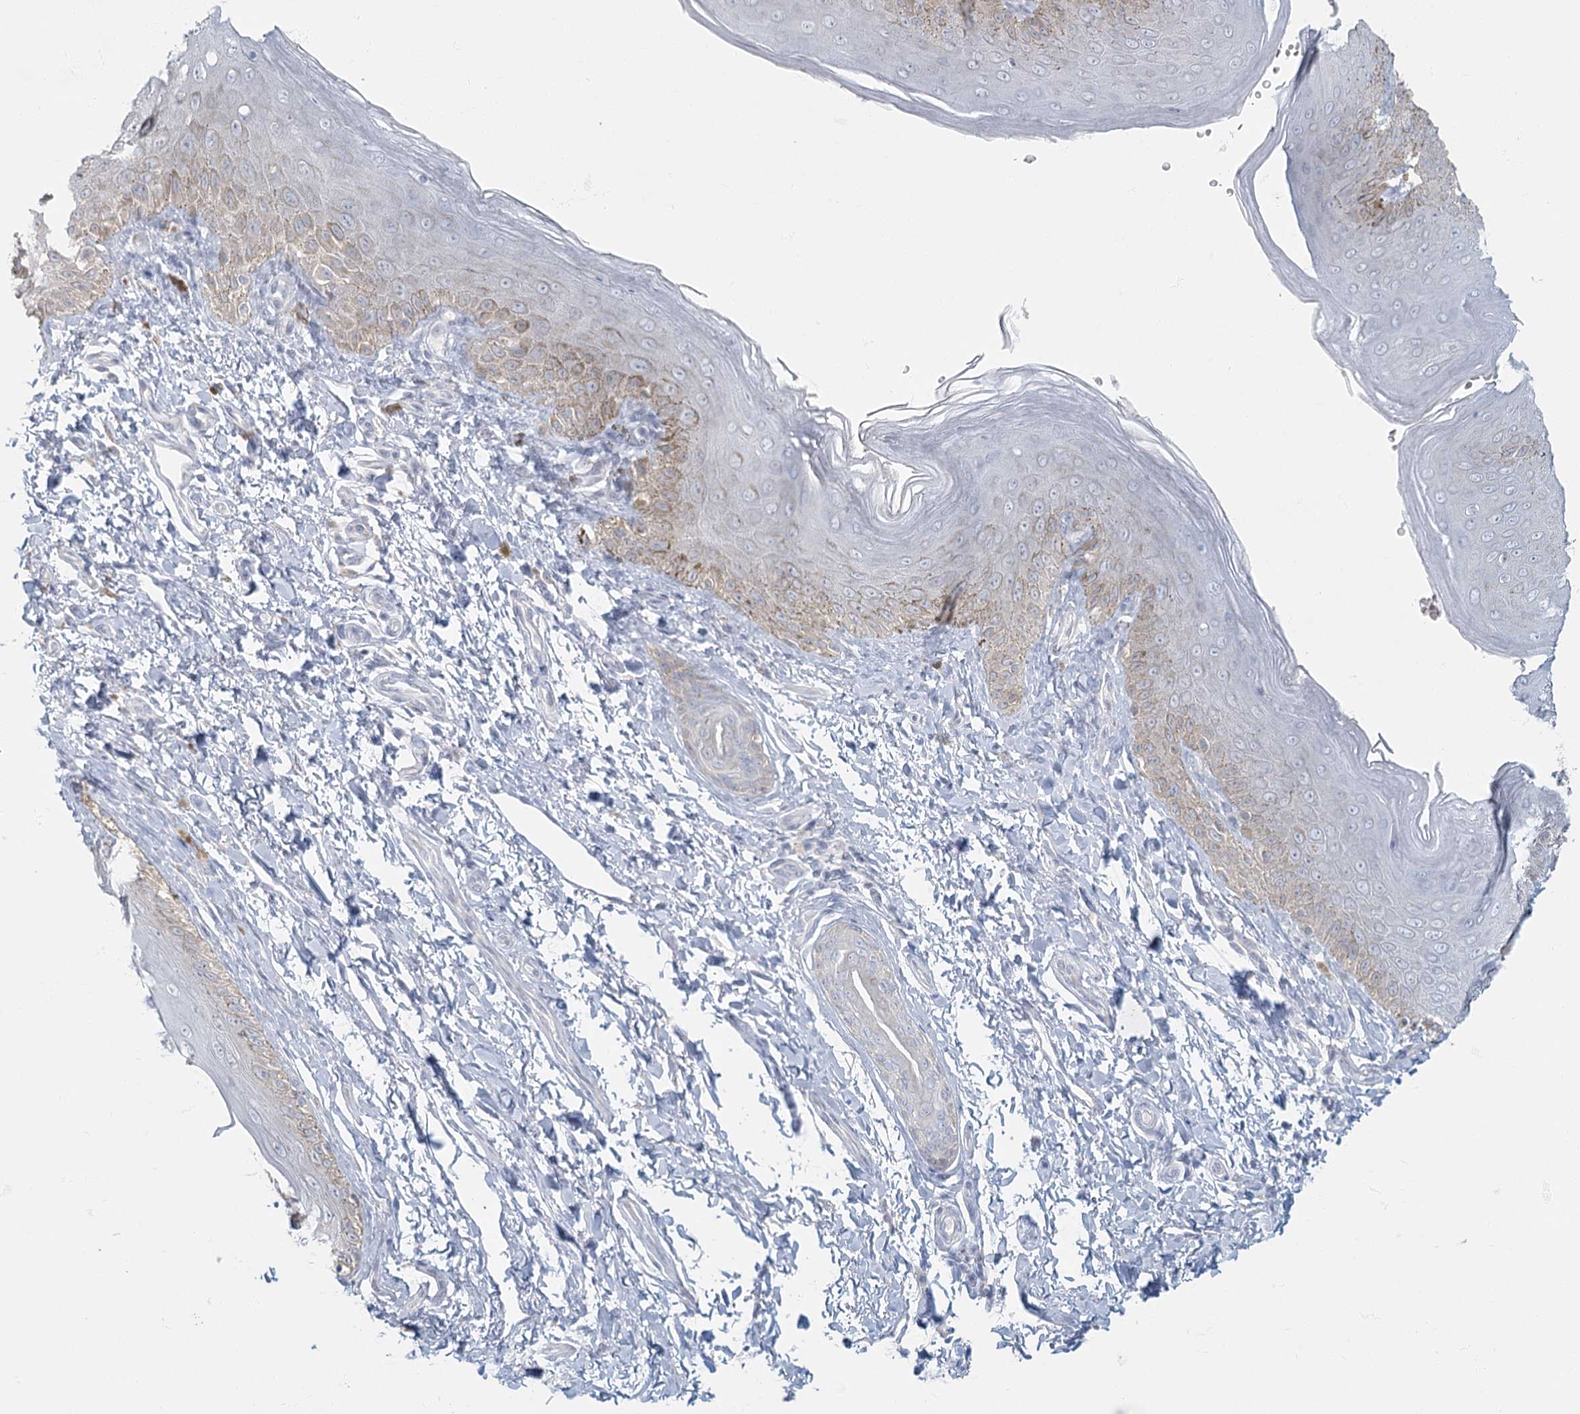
{"staining": {"intensity": "weak", "quantity": "25%-75%", "location": "cytoplasmic/membranous"}, "tissue": "skin", "cell_type": "Epidermal cells", "image_type": "normal", "snomed": [{"axis": "morphology", "description": "Normal tissue, NOS"}, {"axis": "topography", "description": "Anal"}], "caption": "The immunohistochemical stain highlights weak cytoplasmic/membranous expression in epidermal cells of unremarkable skin. The staining is performed using DAB brown chromogen to label protein expression. The nuclei are counter-stained blue using hematoxylin.", "gene": "FAM110C", "patient": {"sex": "male", "age": 44}}